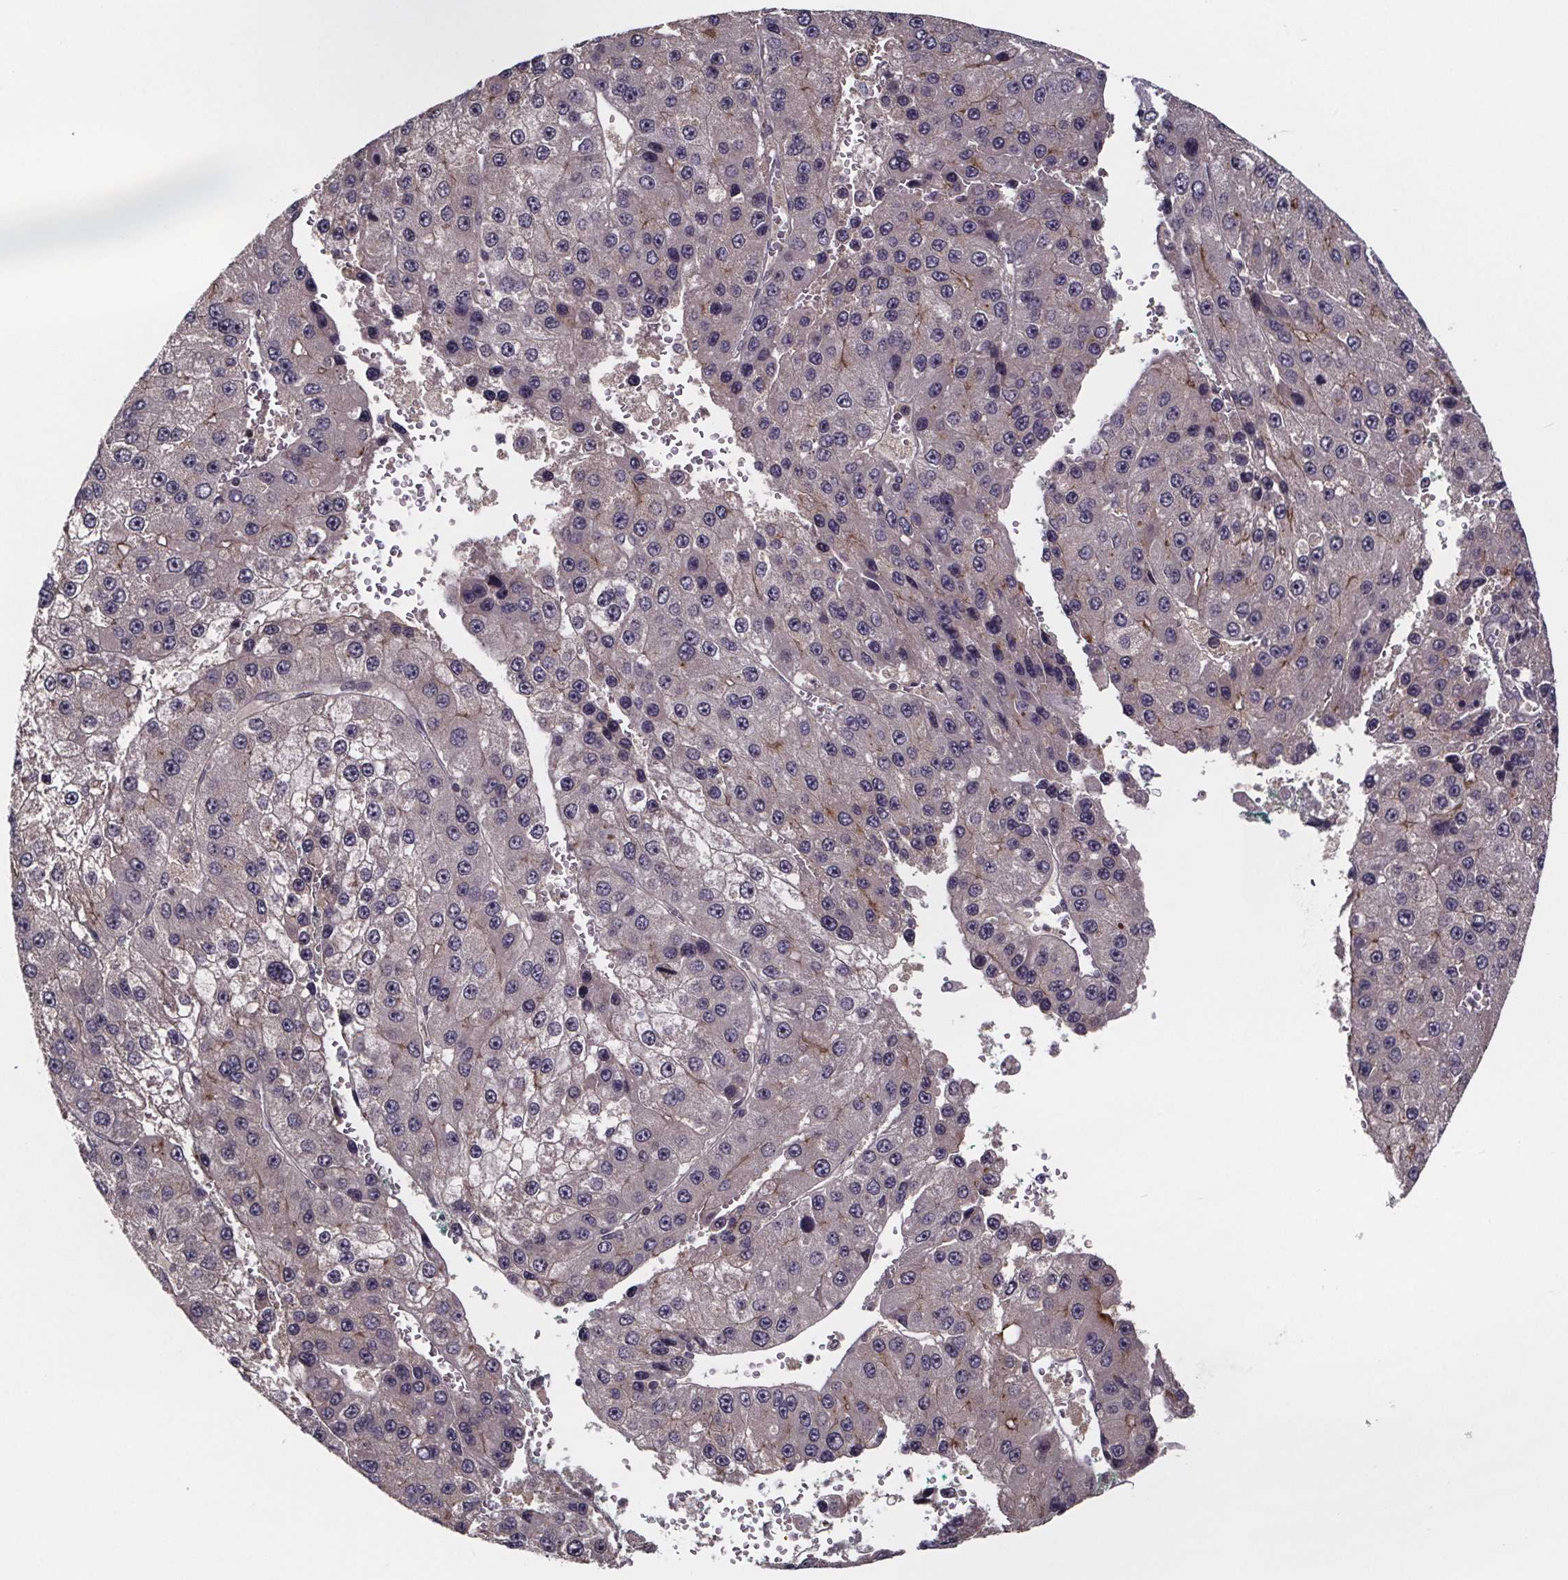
{"staining": {"intensity": "moderate", "quantity": "<25%", "location": "cytoplasmic/membranous"}, "tissue": "liver cancer", "cell_type": "Tumor cells", "image_type": "cancer", "snomed": [{"axis": "morphology", "description": "Carcinoma, Hepatocellular, NOS"}, {"axis": "topography", "description": "Liver"}], "caption": "The micrograph displays a brown stain indicating the presence of a protein in the cytoplasmic/membranous of tumor cells in liver hepatocellular carcinoma. (IHC, brightfield microscopy, high magnification).", "gene": "SMIM1", "patient": {"sex": "female", "age": 73}}